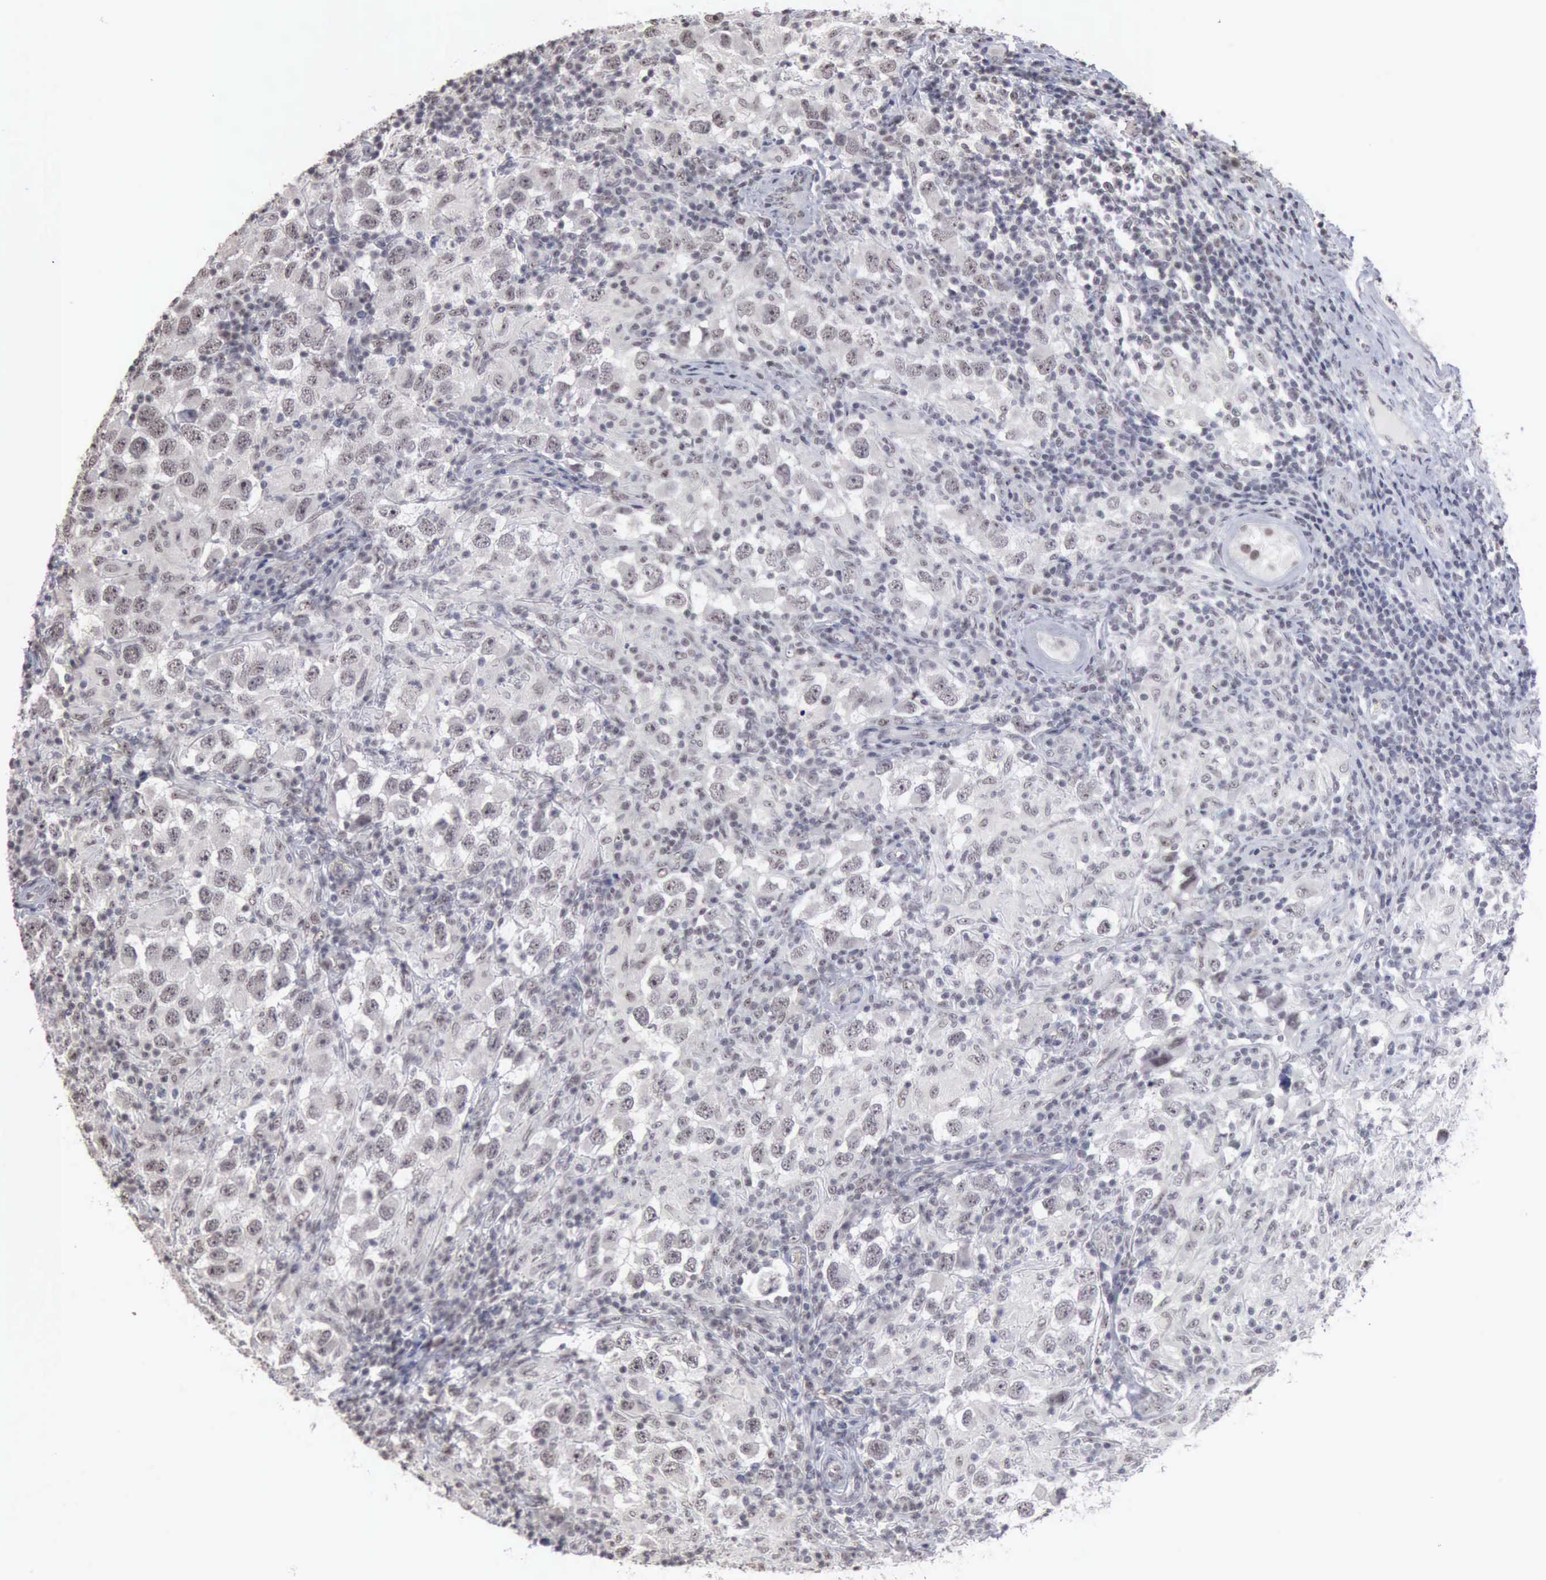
{"staining": {"intensity": "weak", "quantity": ">75%", "location": "nuclear"}, "tissue": "testis cancer", "cell_type": "Tumor cells", "image_type": "cancer", "snomed": [{"axis": "morphology", "description": "Carcinoma, Embryonal, NOS"}, {"axis": "topography", "description": "Testis"}], "caption": "This is an image of immunohistochemistry (IHC) staining of testis embryonal carcinoma, which shows weak staining in the nuclear of tumor cells.", "gene": "TAF1", "patient": {"sex": "male", "age": 21}}